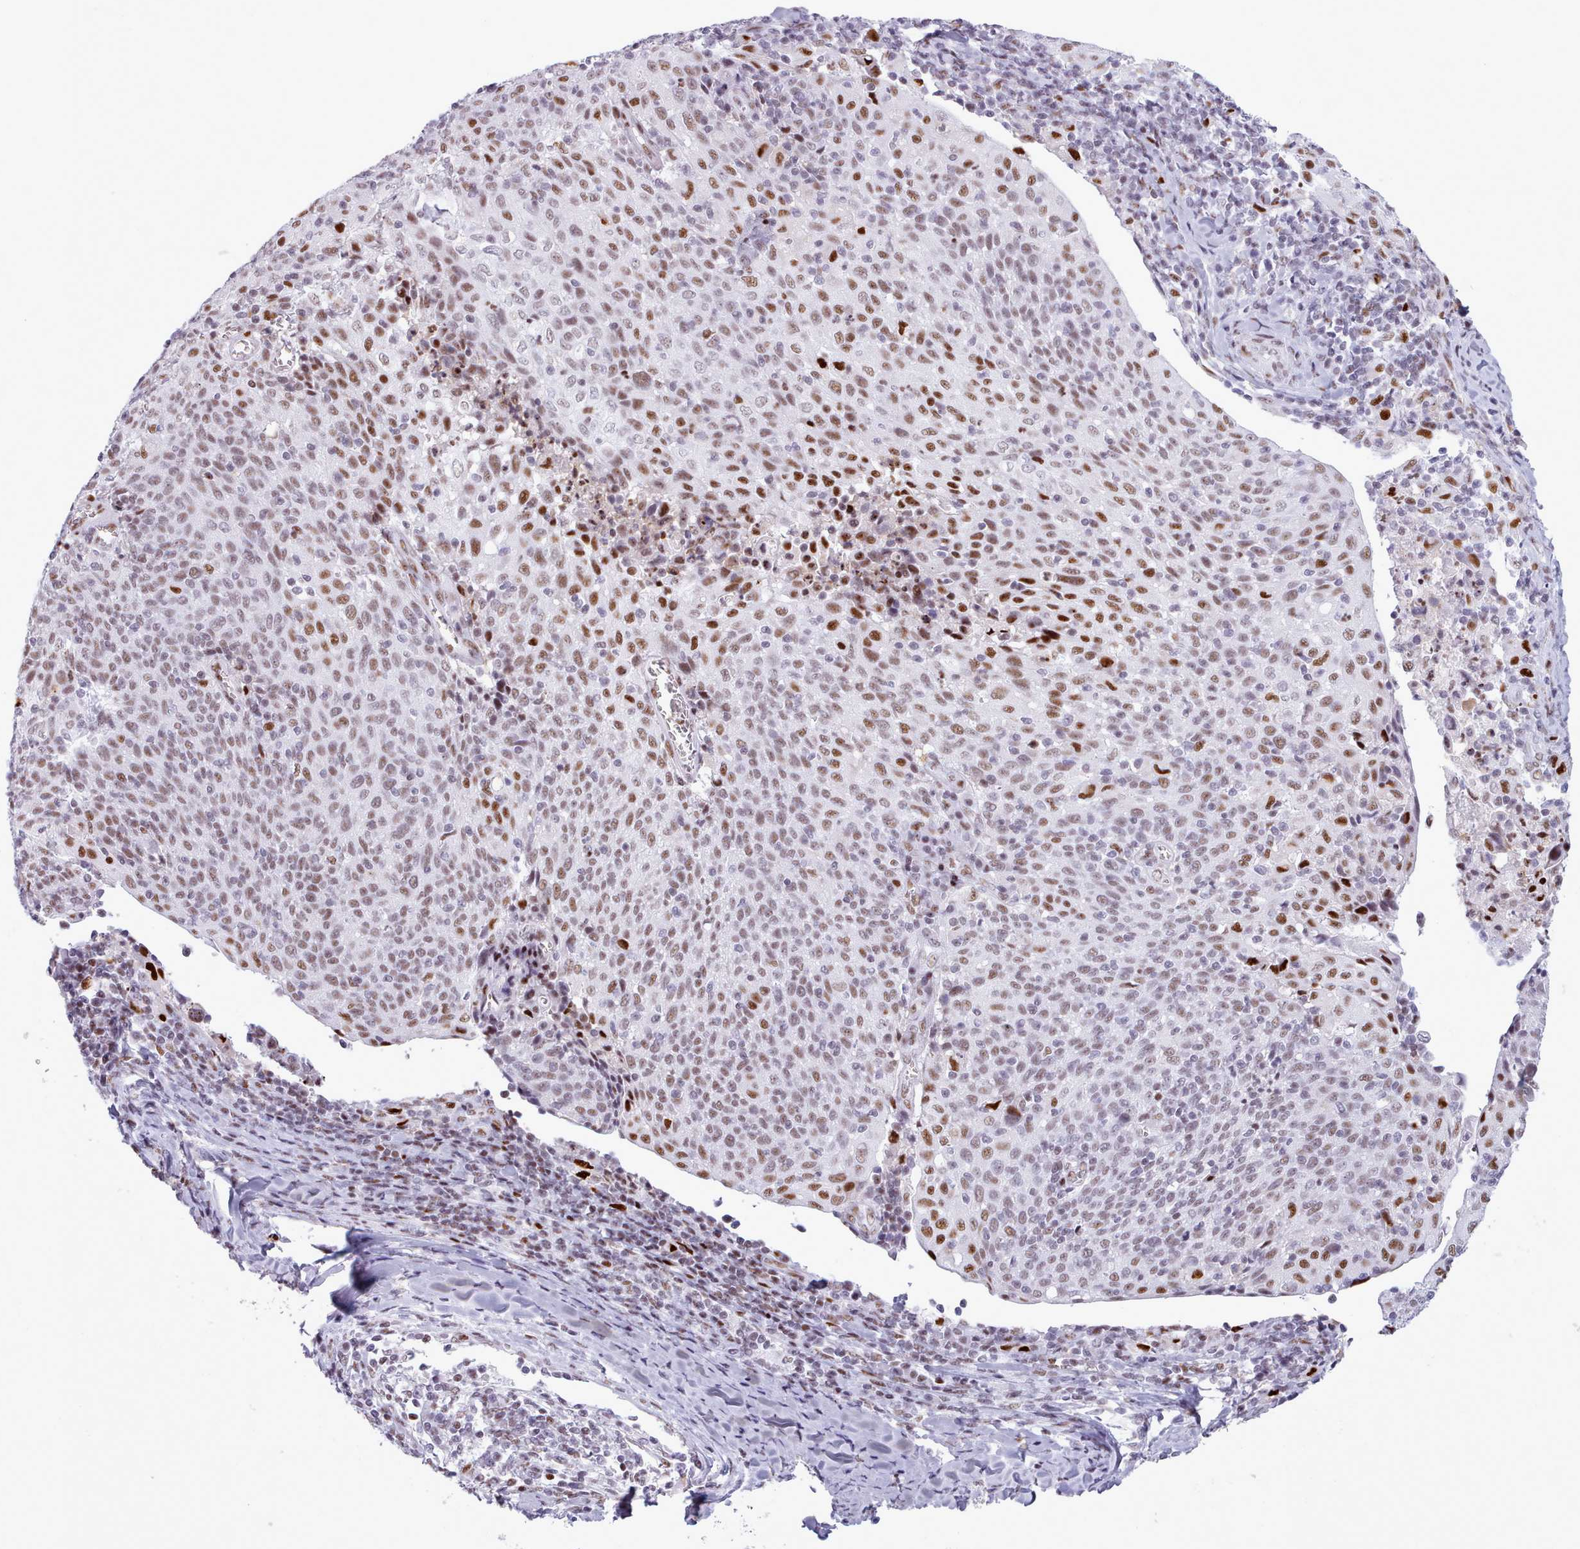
{"staining": {"intensity": "moderate", "quantity": ">75%", "location": "nuclear"}, "tissue": "cervical cancer", "cell_type": "Tumor cells", "image_type": "cancer", "snomed": [{"axis": "morphology", "description": "Squamous cell carcinoma, NOS"}, {"axis": "topography", "description": "Cervix"}], "caption": "Human cervical cancer (squamous cell carcinoma) stained with a protein marker shows moderate staining in tumor cells.", "gene": "SRSF4", "patient": {"sex": "female", "age": 52}}